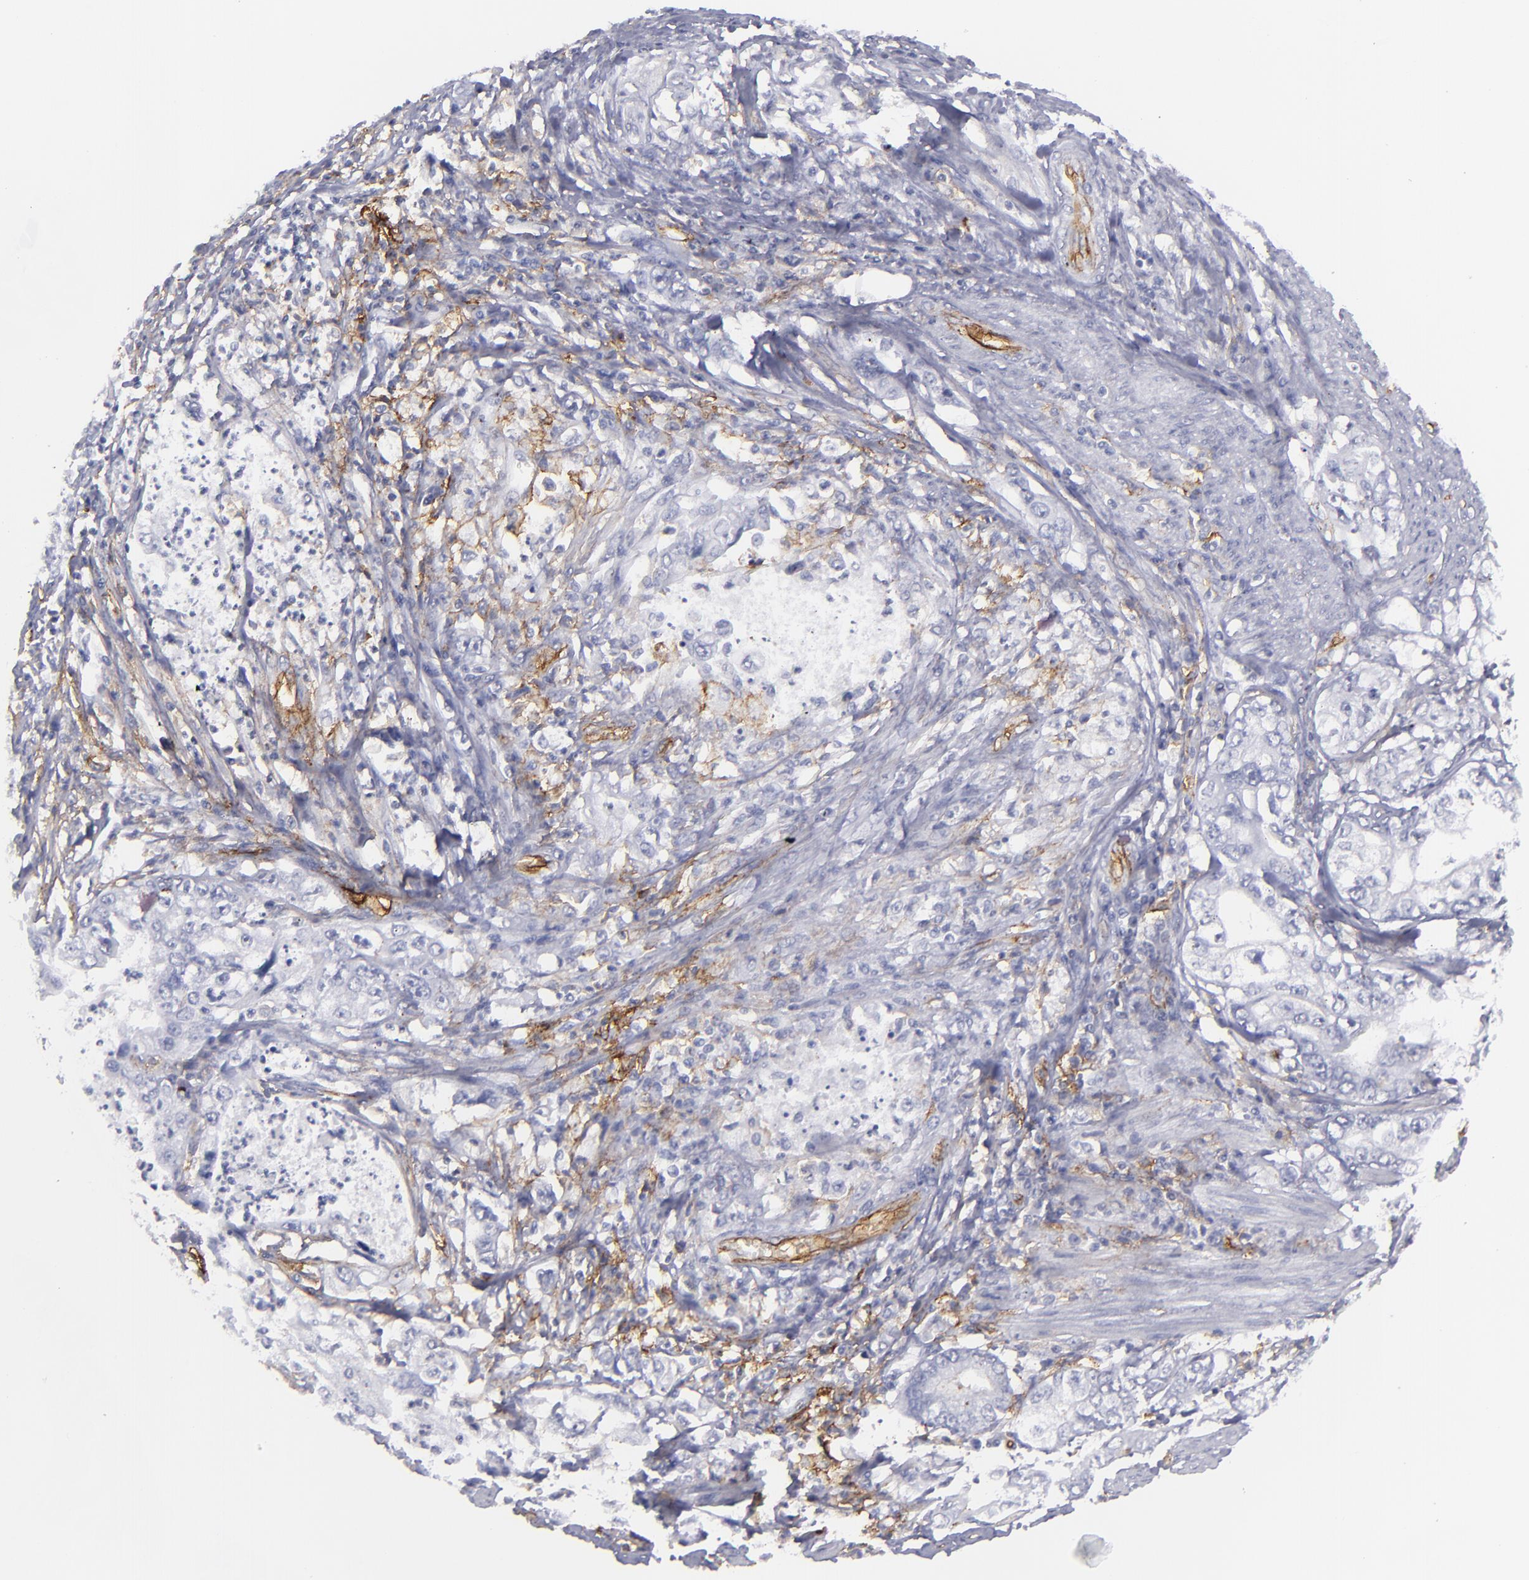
{"staining": {"intensity": "negative", "quantity": "none", "location": "none"}, "tissue": "stomach cancer", "cell_type": "Tumor cells", "image_type": "cancer", "snomed": [{"axis": "morphology", "description": "Adenocarcinoma, NOS"}, {"axis": "topography", "description": "Pancreas"}, {"axis": "topography", "description": "Stomach, upper"}], "caption": "The immunohistochemistry (IHC) histopathology image has no significant positivity in tumor cells of adenocarcinoma (stomach) tissue. (DAB (3,3'-diaminobenzidine) immunohistochemistry visualized using brightfield microscopy, high magnification).", "gene": "ACE", "patient": {"sex": "male", "age": 77}}